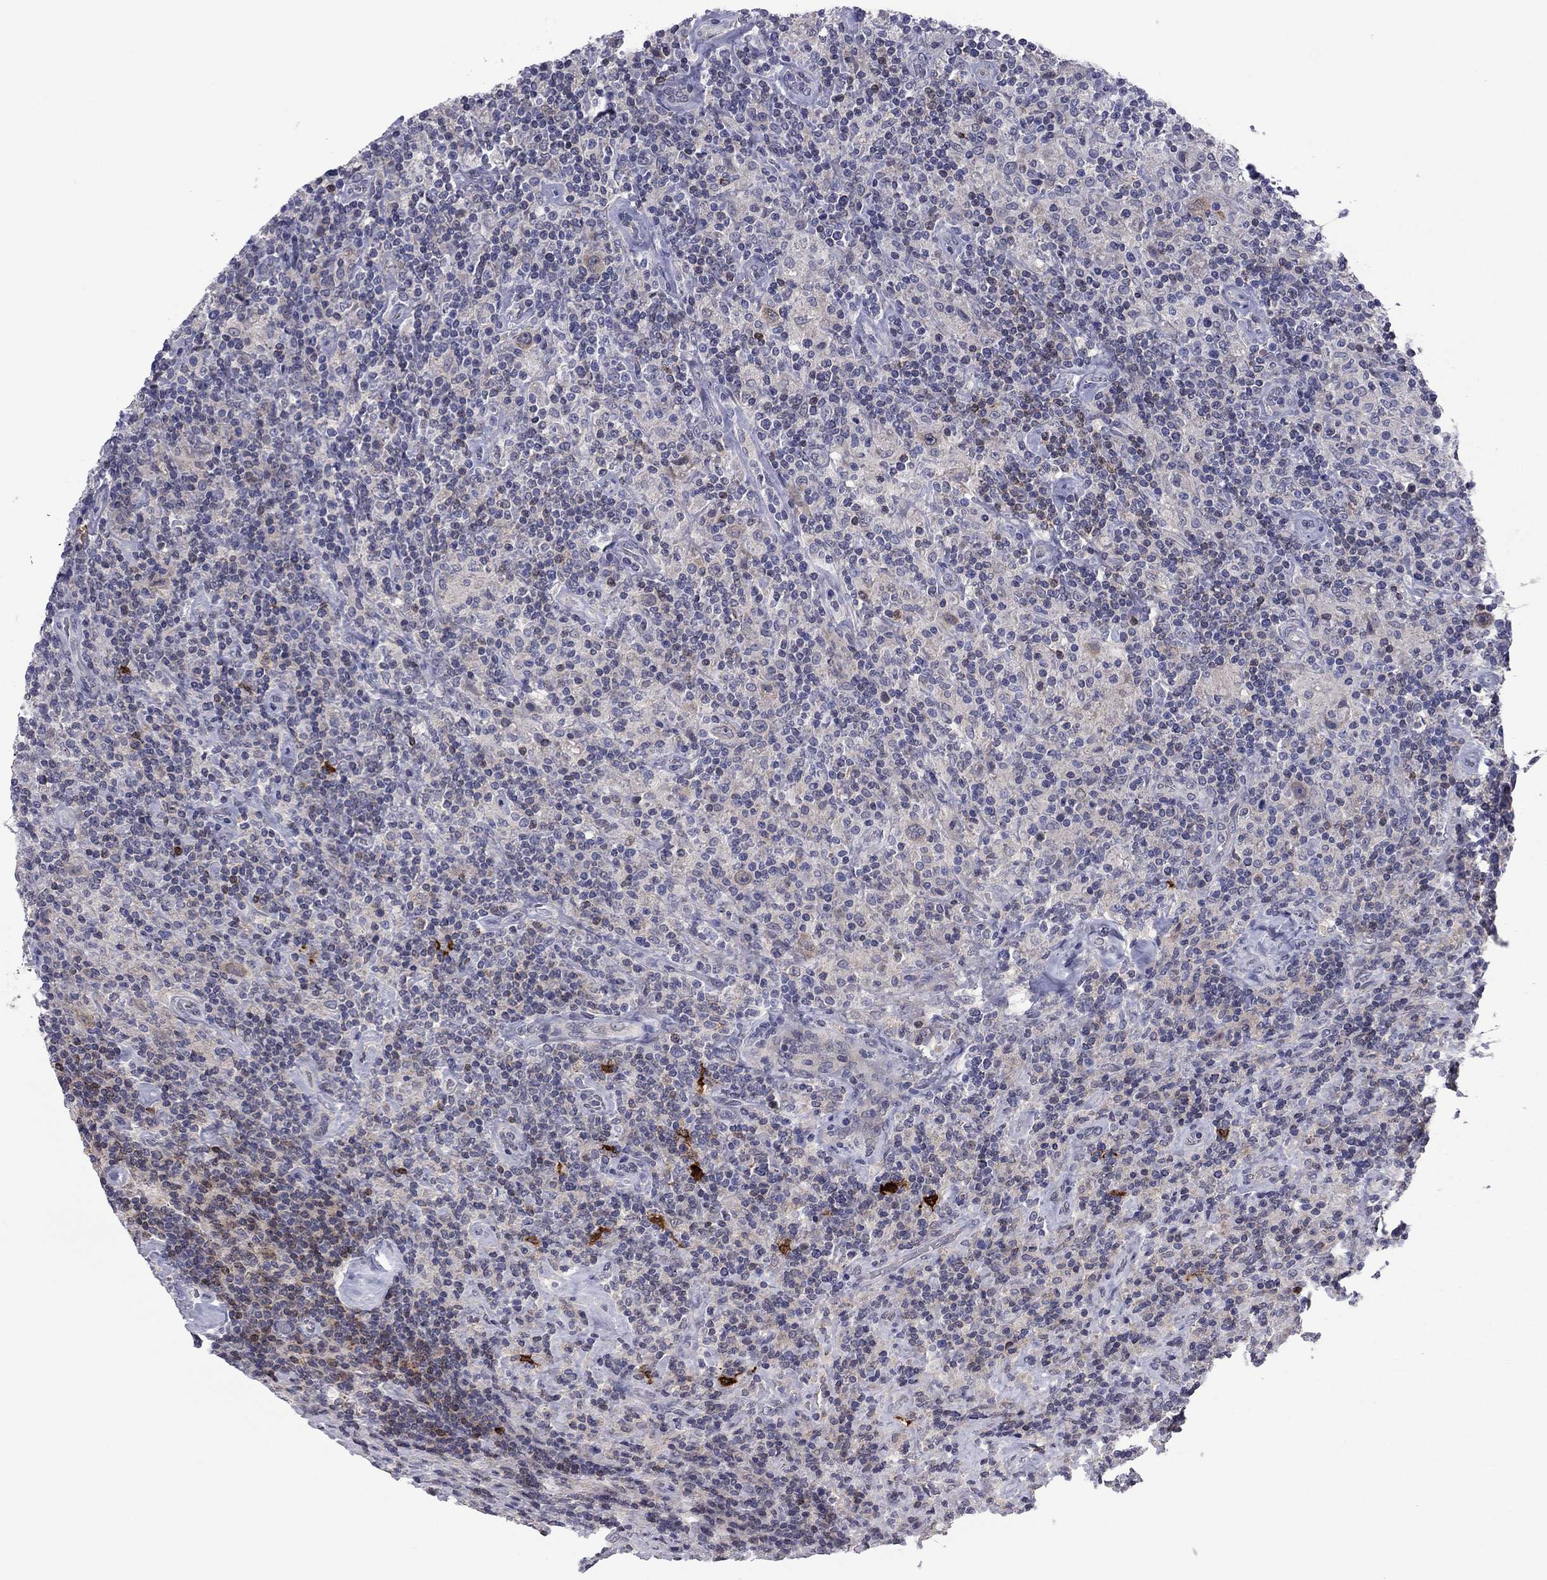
{"staining": {"intensity": "negative", "quantity": "none", "location": "none"}, "tissue": "lymphoma", "cell_type": "Tumor cells", "image_type": "cancer", "snomed": [{"axis": "morphology", "description": "Hodgkin's disease, NOS"}, {"axis": "topography", "description": "Lymph node"}], "caption": "The image demonstrates no staining of tumor cells in Hodgkin's disease.", "gene": "GRHPR", "patient": {"sex": "male", "age": 70}}